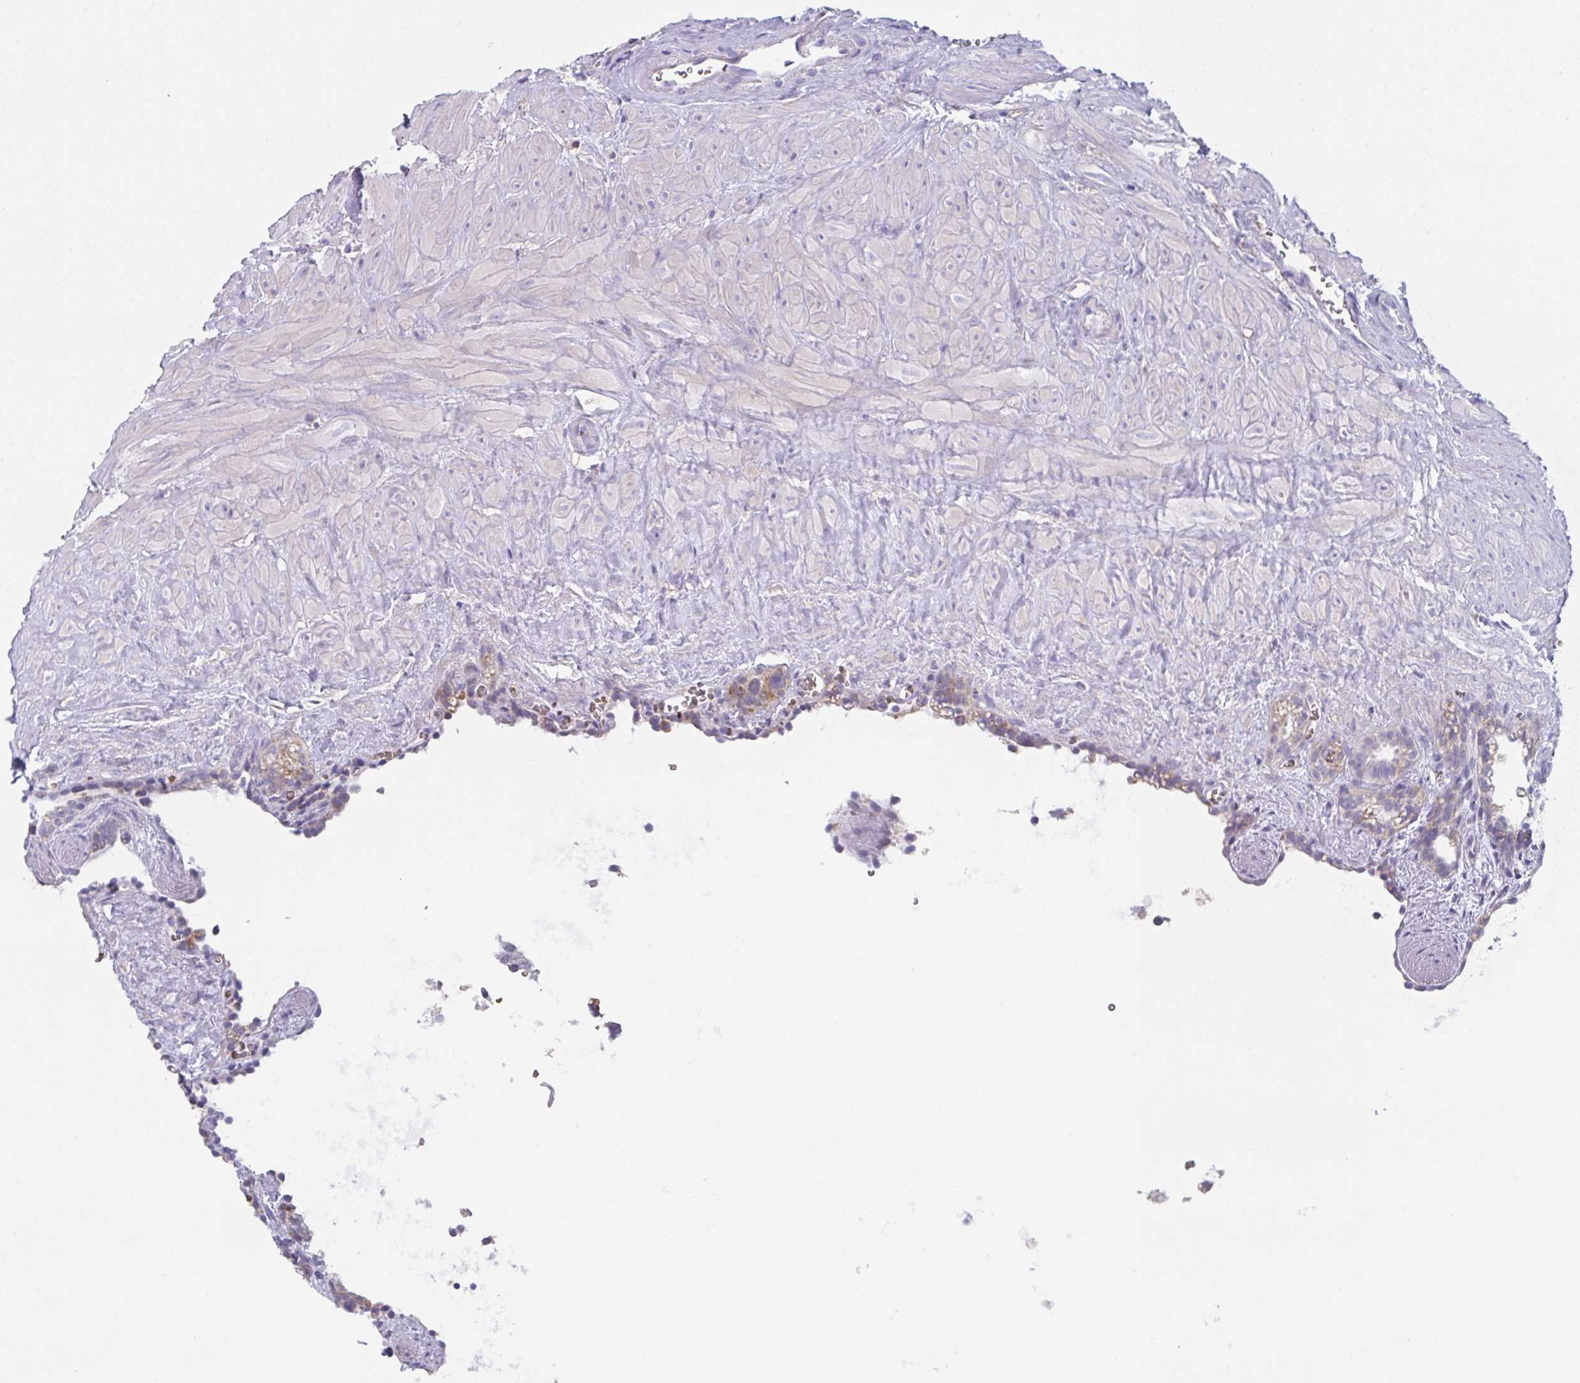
{"staining": {"intensity": "moderate", "quantity": "<25%", "location": "cytoplasmic/membranous"}, "tissue": "seminal vesicle", "cell_type": "Glandular cells", "image_type": "normal", "snomed": [{"axis": "morphology", "description": "Normal tissue, NOS"}, {"axis": "topography", "description": "Seminal veicle"}], "caption": "DAB (3,3'-diaminobenzidine) immunohistochemical staining of benign seminal vesicle exhibits moderate cytoplasmic/membranous protein expression in approximately <25% of glandular cells.", "gene": "TFAP2C", "patient": {"sex": "male", "age": 76}}